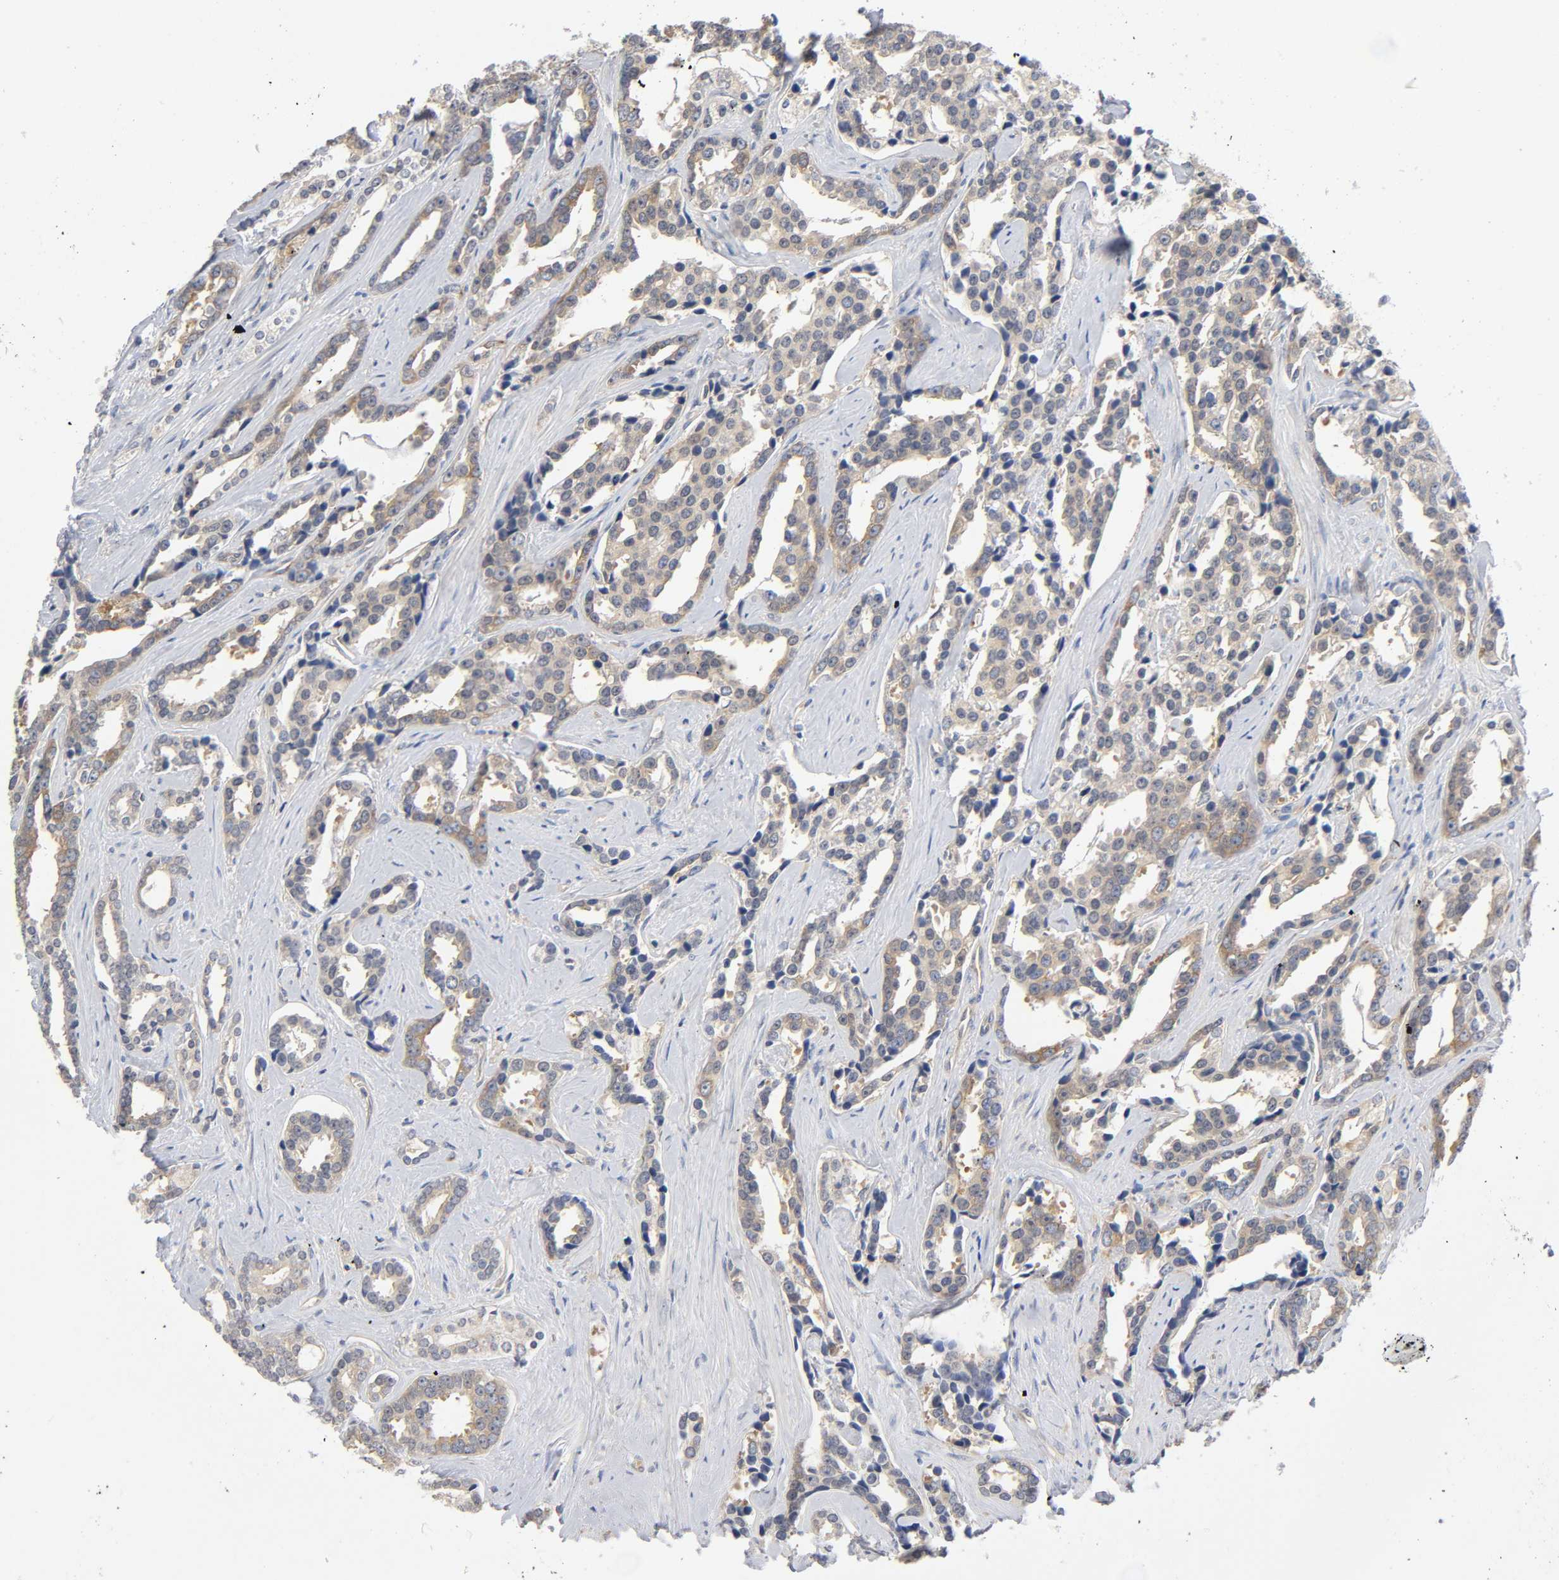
{"staining": {"intensity": "moderate", "quantity": ">75%", "location": "cytoplasmic/membranous"}, "tissue": "prostate cancer", "cell_type": "Tumor cells", "image_type": "cancer", "snomed": [{"axis": "morphology", "description": "Adenocarcinoma, High grade"}, {"axis": "topography", "description": "Prostate"}], "caption": "Human prostate cancer stained for a protein (brown) reveals moderate cytoplasmic/membranous positive positivity in about >75% of tumor cells.", "gene": "SCHIP1", "patient": {"sex": "male", "age": 67}}